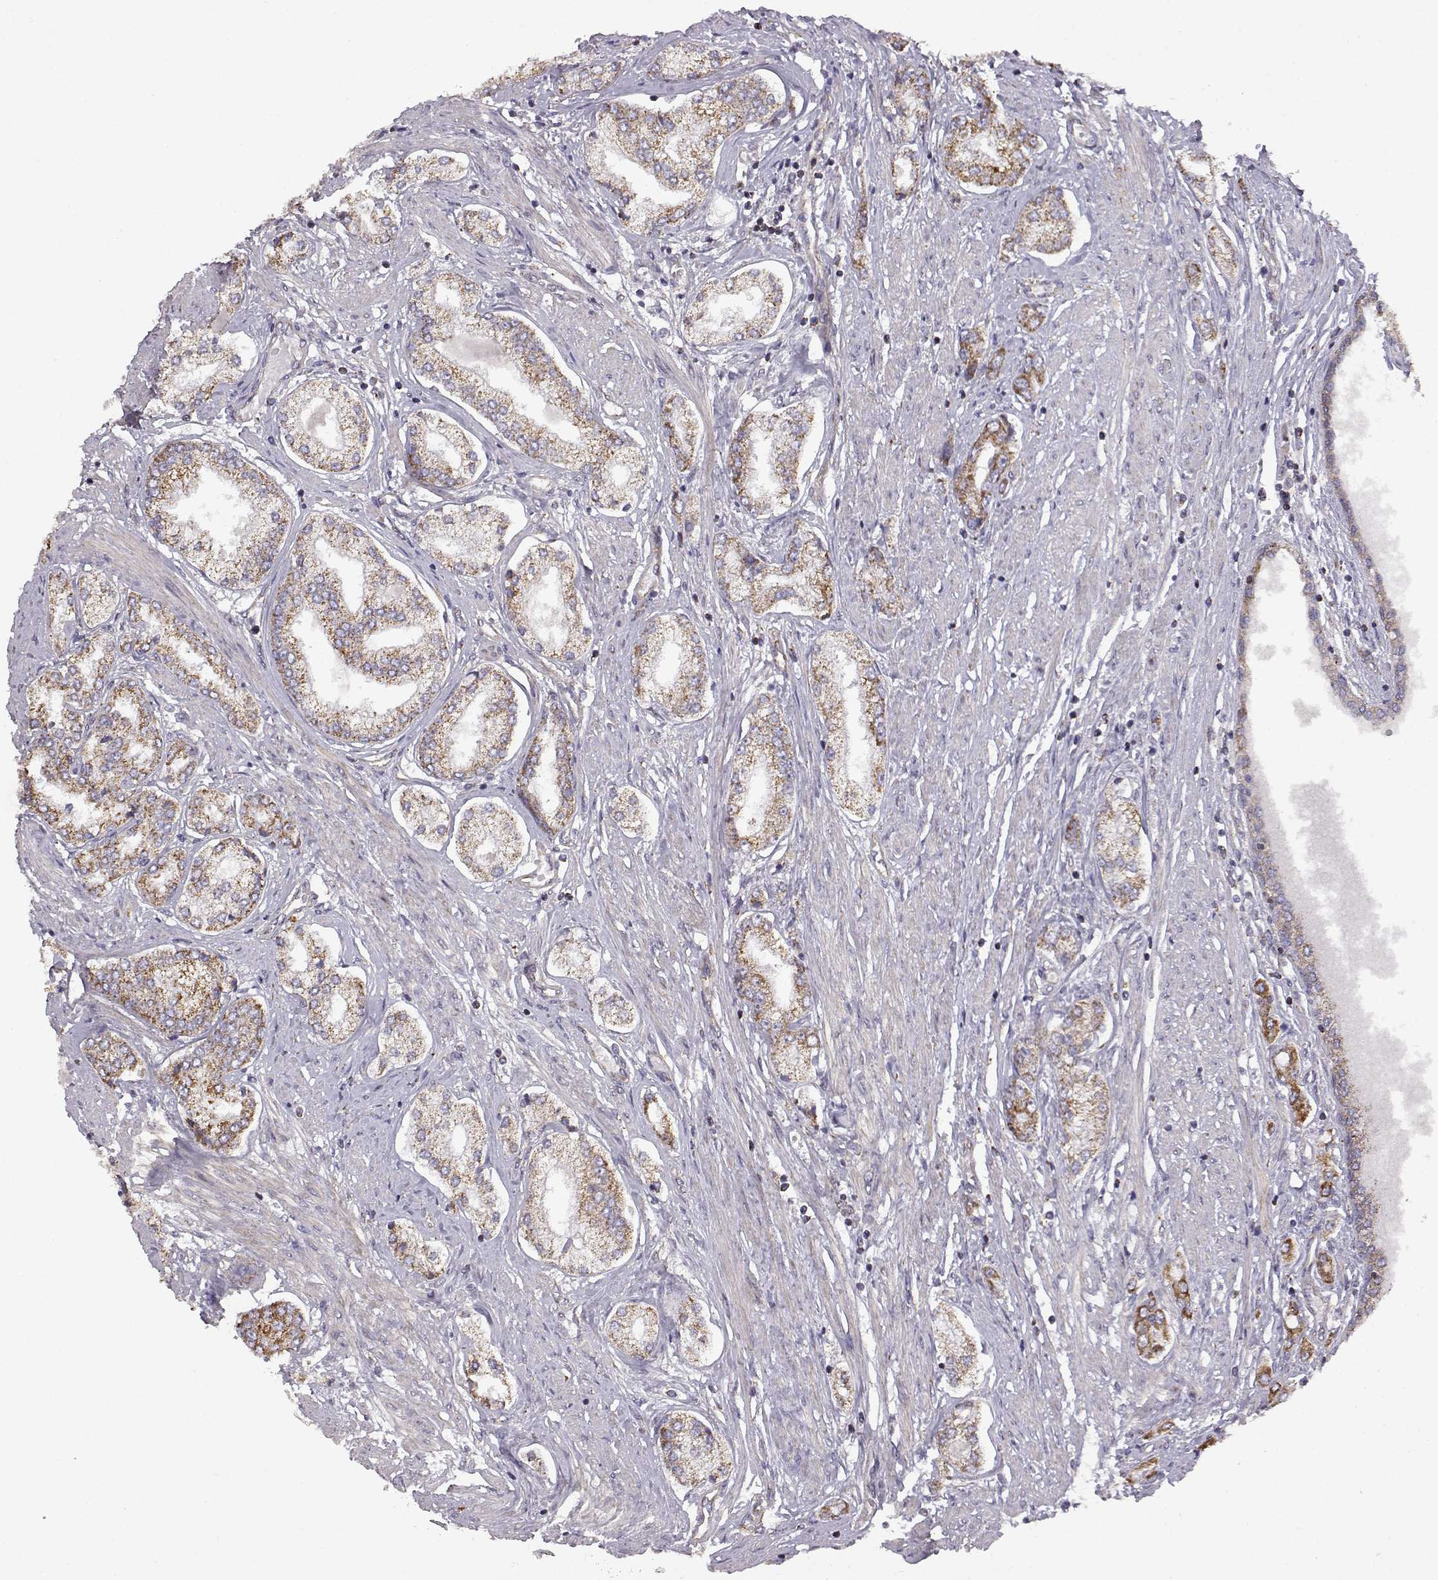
{"staining": {"intensity": "weak", "quantity": "25%-75%", "location": "cytoplasmic/membranous"}, "tissue": "prostate cancer", "cell_type": "Tumor cells", "image_type": "cancer", "snomed": [{"axis": "morphology", "description": "Adenocarcinoma, NOS"}, {"axis": "topography", "description": "Prostate"}], "caption": "Immunohistochemical staining of human prostate cancer shows low levels of weak cytoplasmic/membranous positivity in about 25%-75% of tumor cells.", "gene": "DDC", "patient": {"sex": "male", "age": 63}}